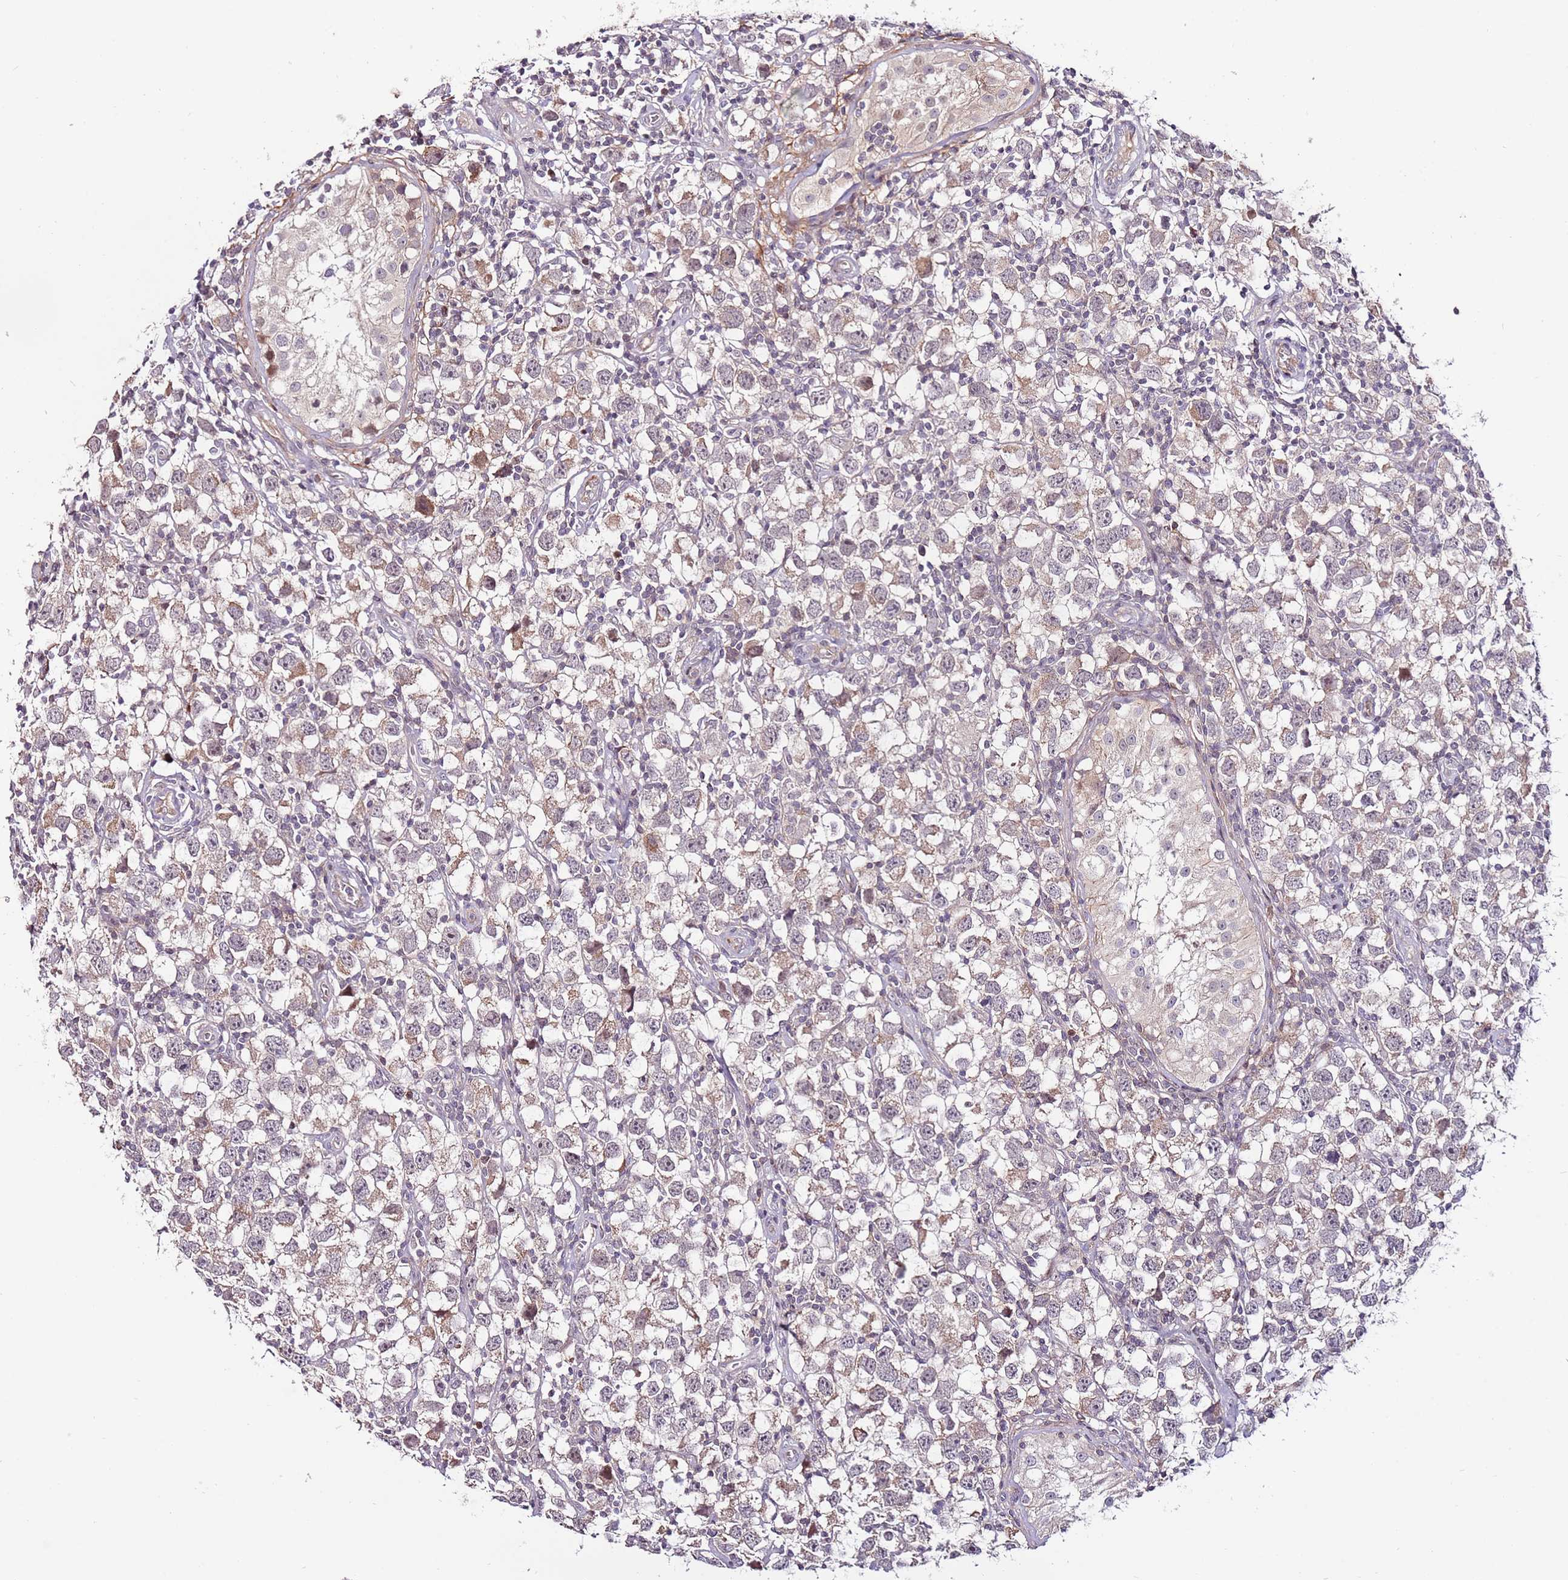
{"staining": {"intensity": "weak", "quantity": "<25%", "location": "cytoplasmic/membranous"}, "tissue": "testis cancer", "cell_type": "Tumor cells", "image_type": "cancer", "snomed": [{"axis": "morphology", "description": "Seminoma, NOS"}, {"axis": "morphology", "description": "Carcinoma, Embryonal, NOS"}, {"axis": "topography", "description": "Testis"}], "caption": "This is an IHC image of testis seminoma. There is no positivity in tumor cells.", "gene": "MTG2", "patient": {"sex": "male", "age": 29}}